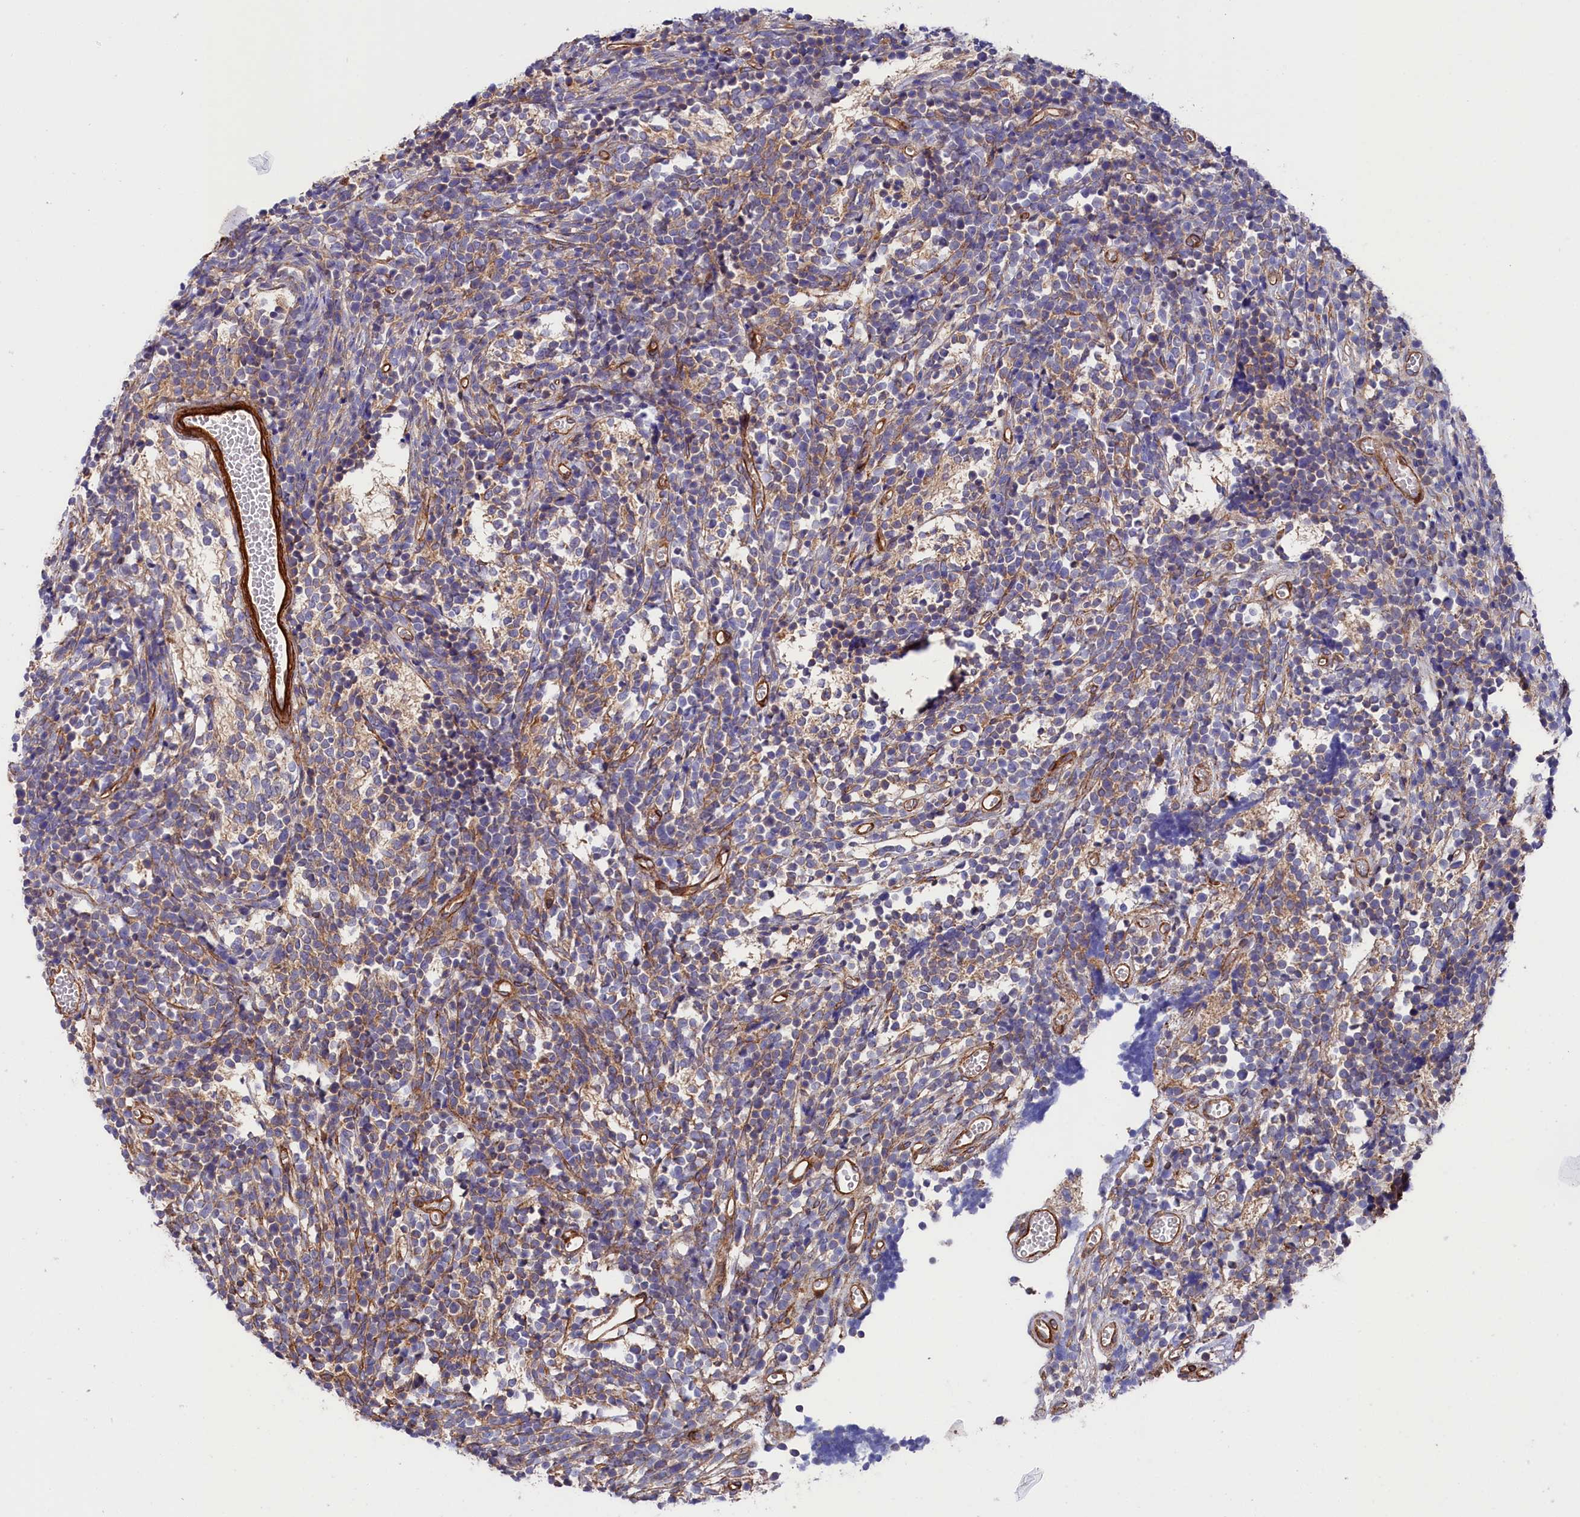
{"staining": {"intensity": "negative", "quantity": "none", "location": "none"}, "tissue": "glioma", "cell_type": "Tumor cells", "image_type": "cancer", "snomed": [{"axis": "morphology", "description": "Glioma, malignant, Low grade"}, {"axis": "topography", "description": "Brain"}], "caption": "The image shows no staining of tumor cells in malignant glioma (low-grade). (Stains: DAB immunohistochemistry with hematoxylin counter stain, Microscopy: brightfield microscopy at high magnification).", "gene": "TNKS1BP1", "patient": {"sex": "female", "age": 1}}